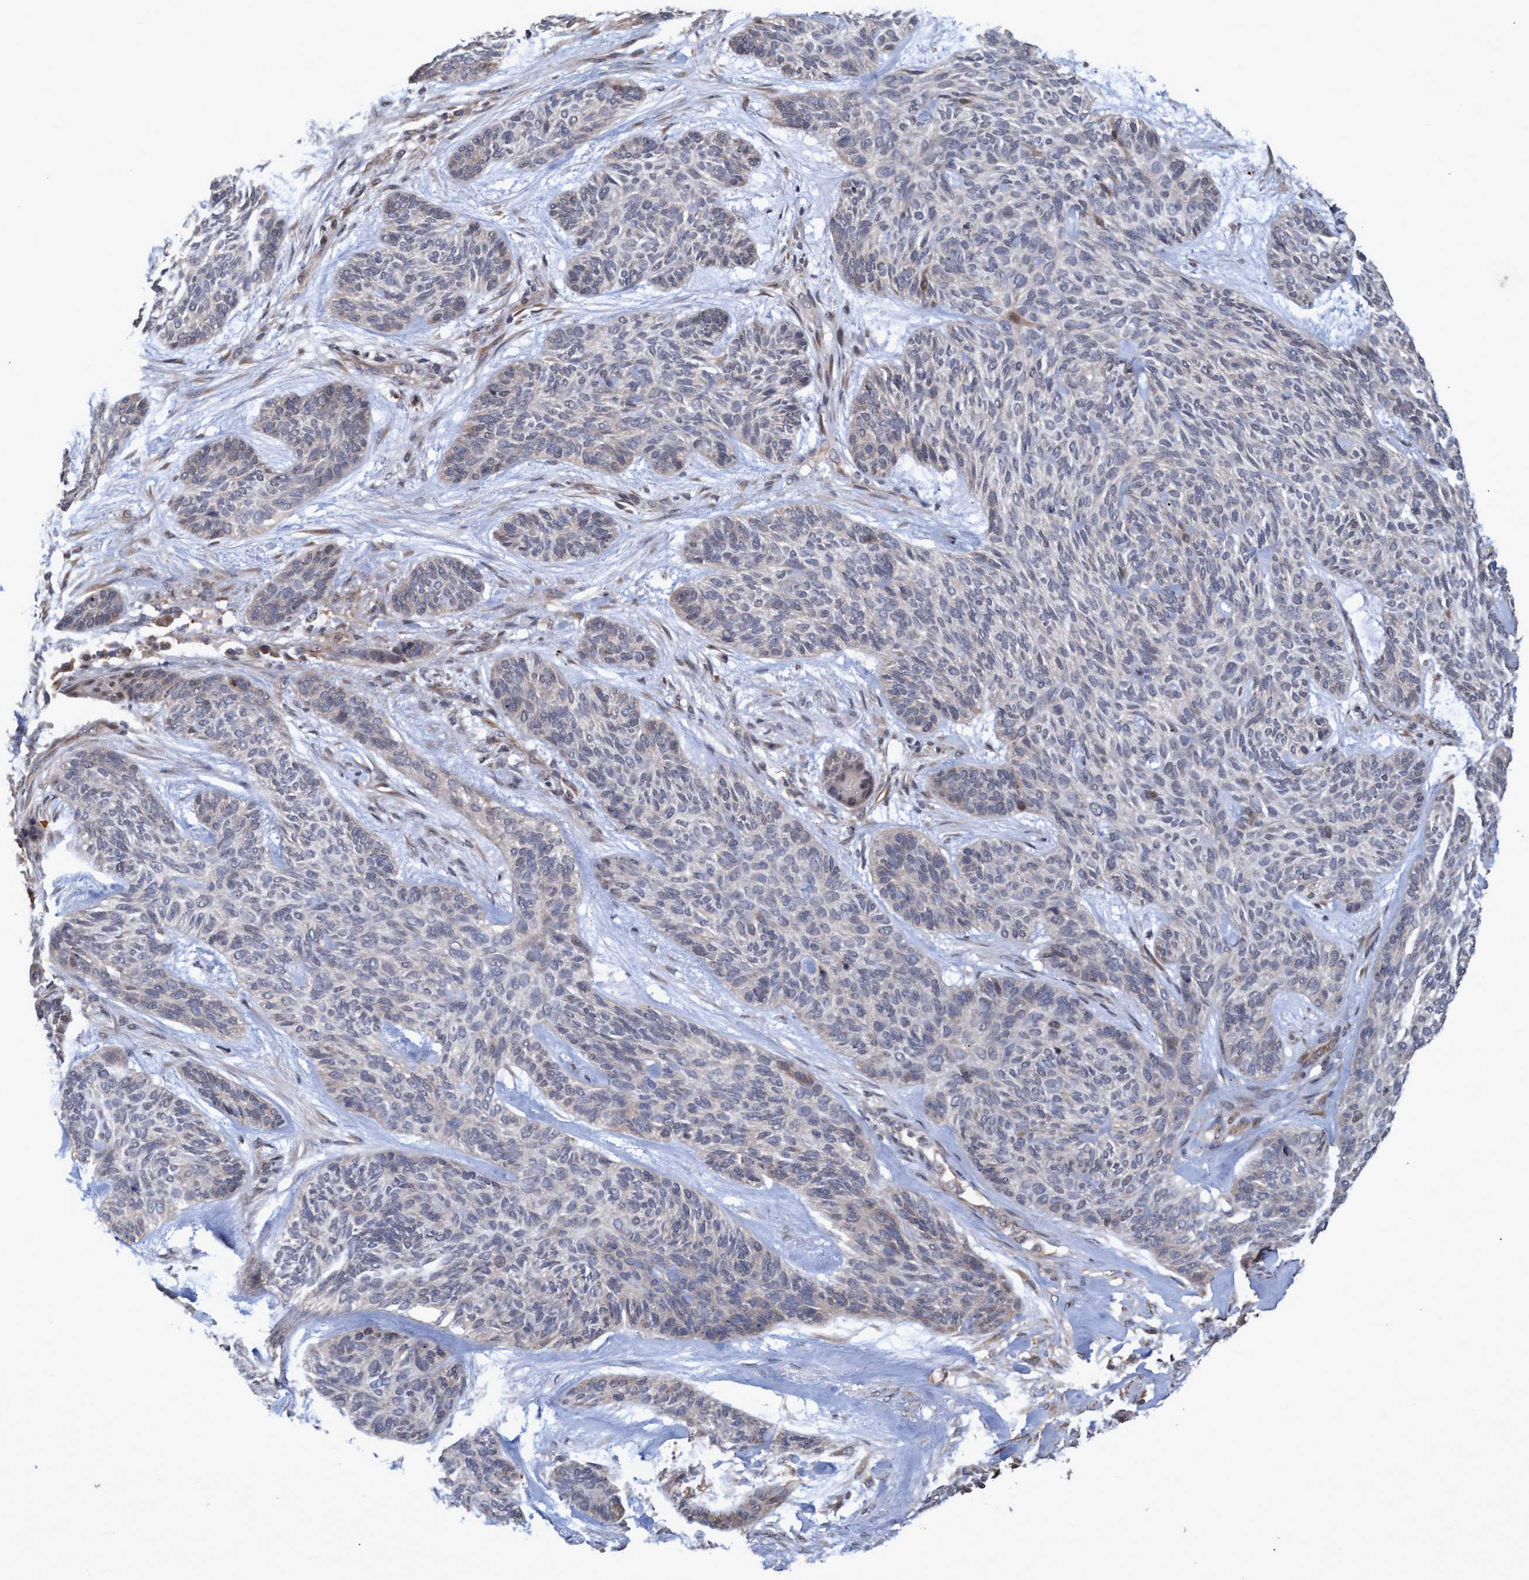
{"staining": {"intensity": "negative", "quantity": "none", "location": "none"}, "tissue": "skin cancer", "cell_type": "Tumor cells", "image_type": "cancer", "snomed": [{"axis": "morphology", "description": "Basal cell carcinoma"}, {"axis": "topography", "description": "Skin"}], "caption": "Immunohistochemistry (IHC) image of human skin basal cell carcinoma stained for a protein (brown), which demonstrates no staining in tumor cells.", "gene": "PSMB6", "patient": {"sex": "male", "age": 55}}